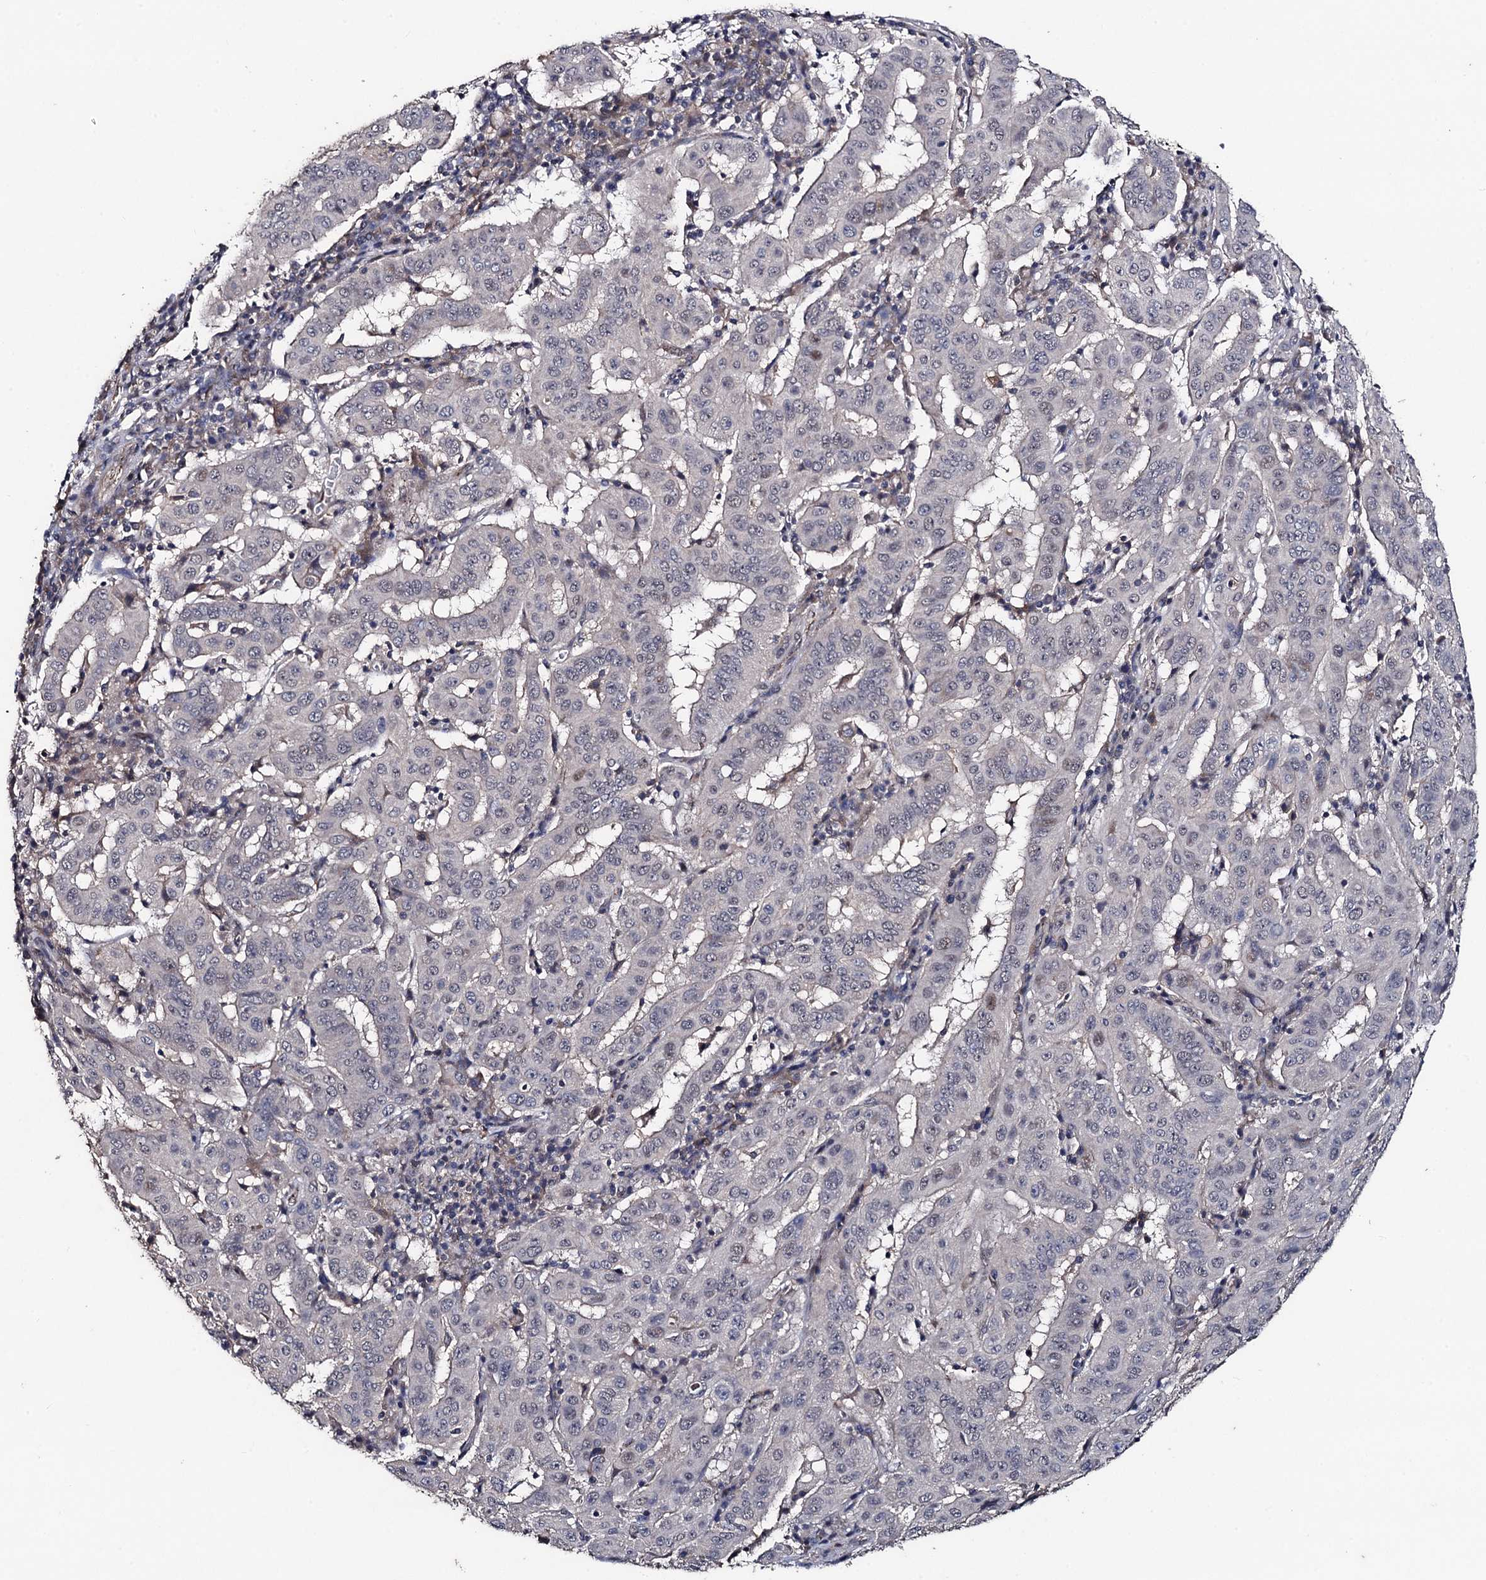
{"staining": {"intensity": "negative", "quantity": "none", "location": "none"}, "tissue": "pancreatic cancer", "cell_type": "Tumor cells", "image_type": "cancer", "snomed": [{"axis": "morphology", "description": "Adenocarcinoma, NOS"}, {"axis": "topography", "description": "Pancreas"}], "caption": "Pancreatic cancer (adenocarcinoma) was stained to show a protein in brown. There is no significant expression in tumor cells.", "gene": "PPTC7", "patient": {"sex": "male", "age": 63}}